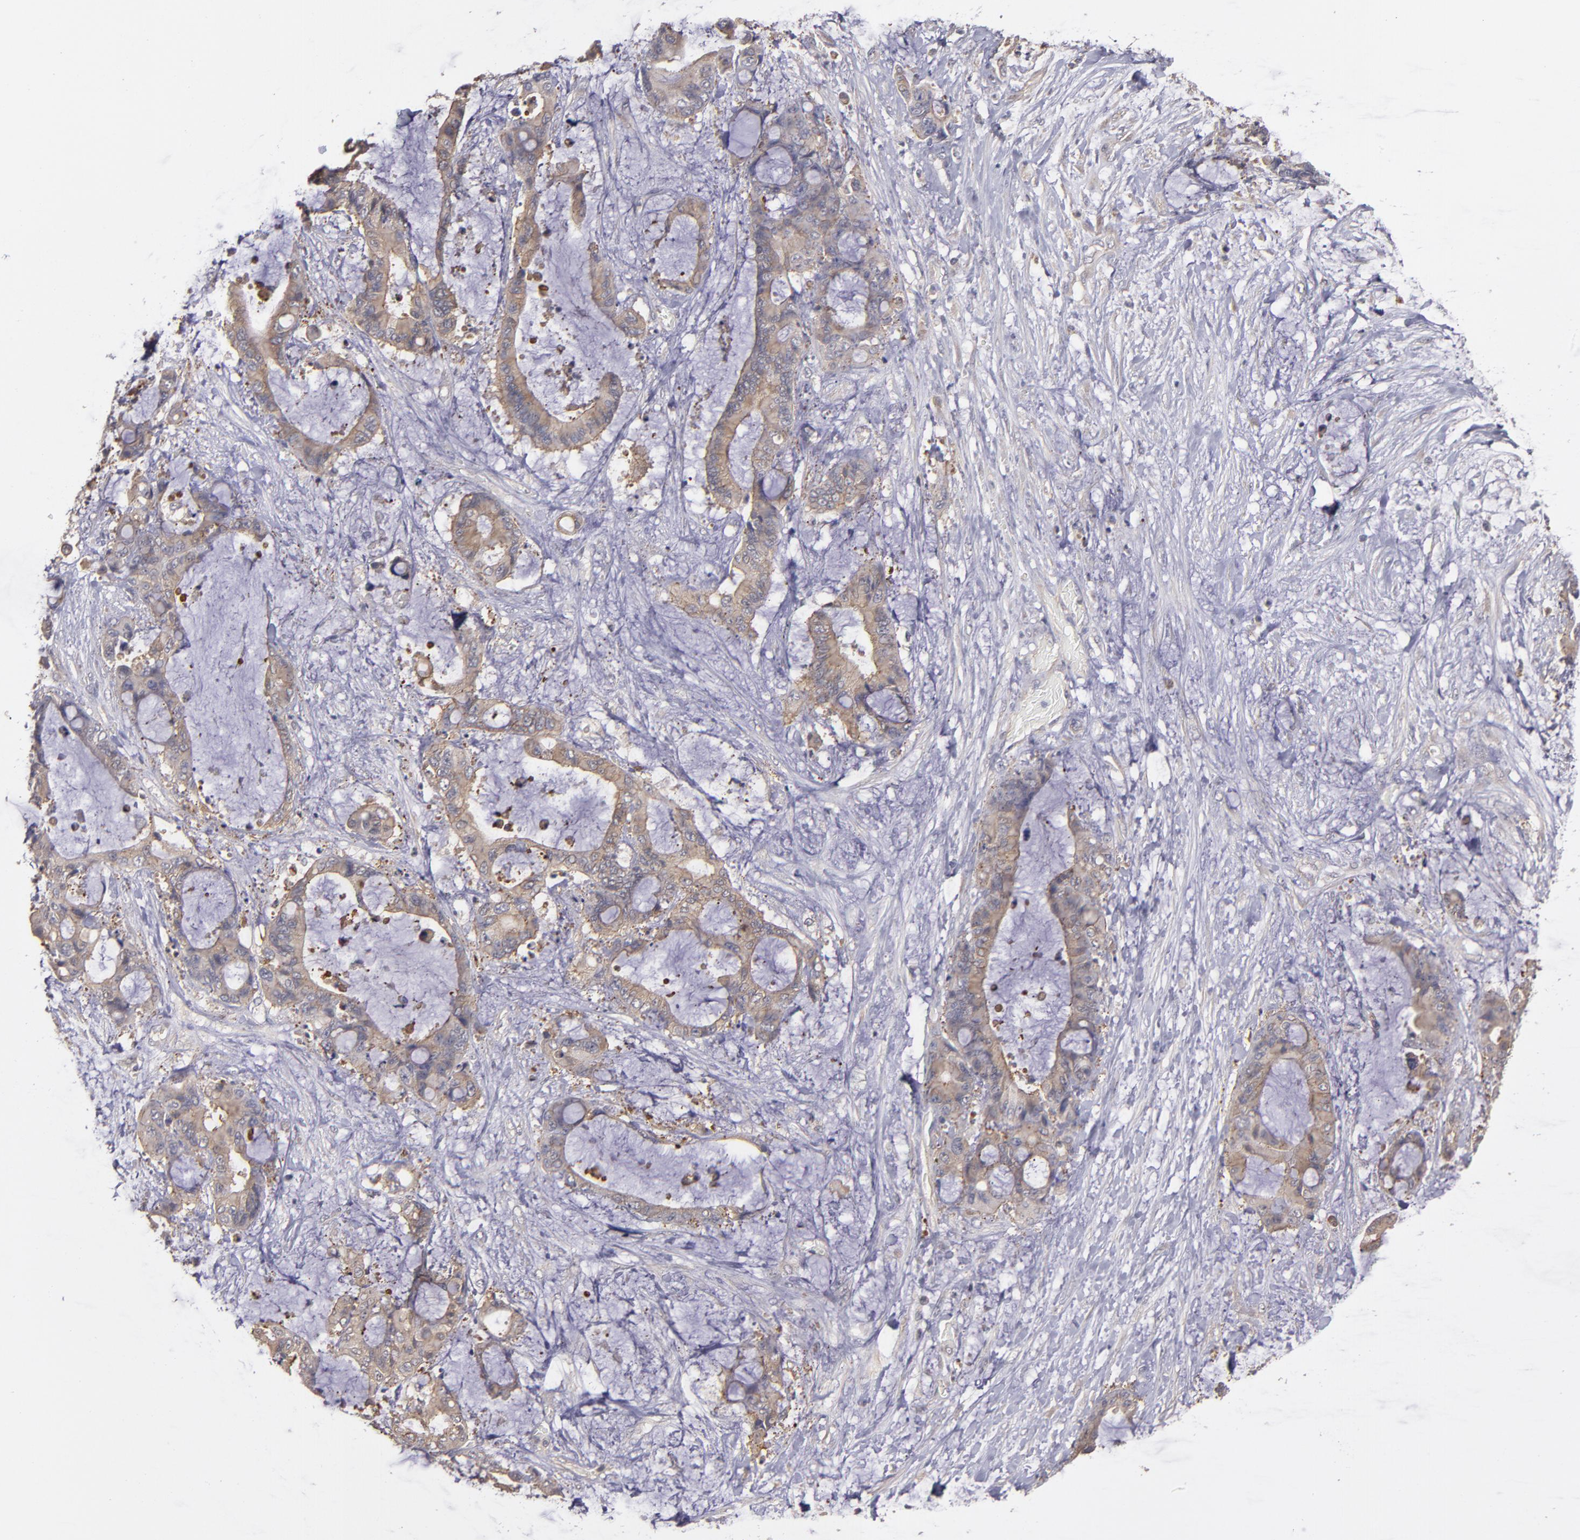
{"staining": {"intensity": "weak", "quantity": ">75%", "location": "cytoplasmic/membranous"}, "tissue": "liver cancer", "cell_type": "Tumor cells", "image_type": "cancer", "snomed": [{"axis": "morphology", "description": "Cholangiocarcinoma"}, {"axis": "topography", "description": "Liver"}], "caption": "High-power microscopy captured an IHC image of liver cancer (cholangiocarcinoma), revealing weak cytoplasmic/membranous staining in approximately >75% of tumor cells. (IHC, brightfield microscopy, high magnification).", "gene": "CTSO", "patient": {"sex": "female", "age": 73}}